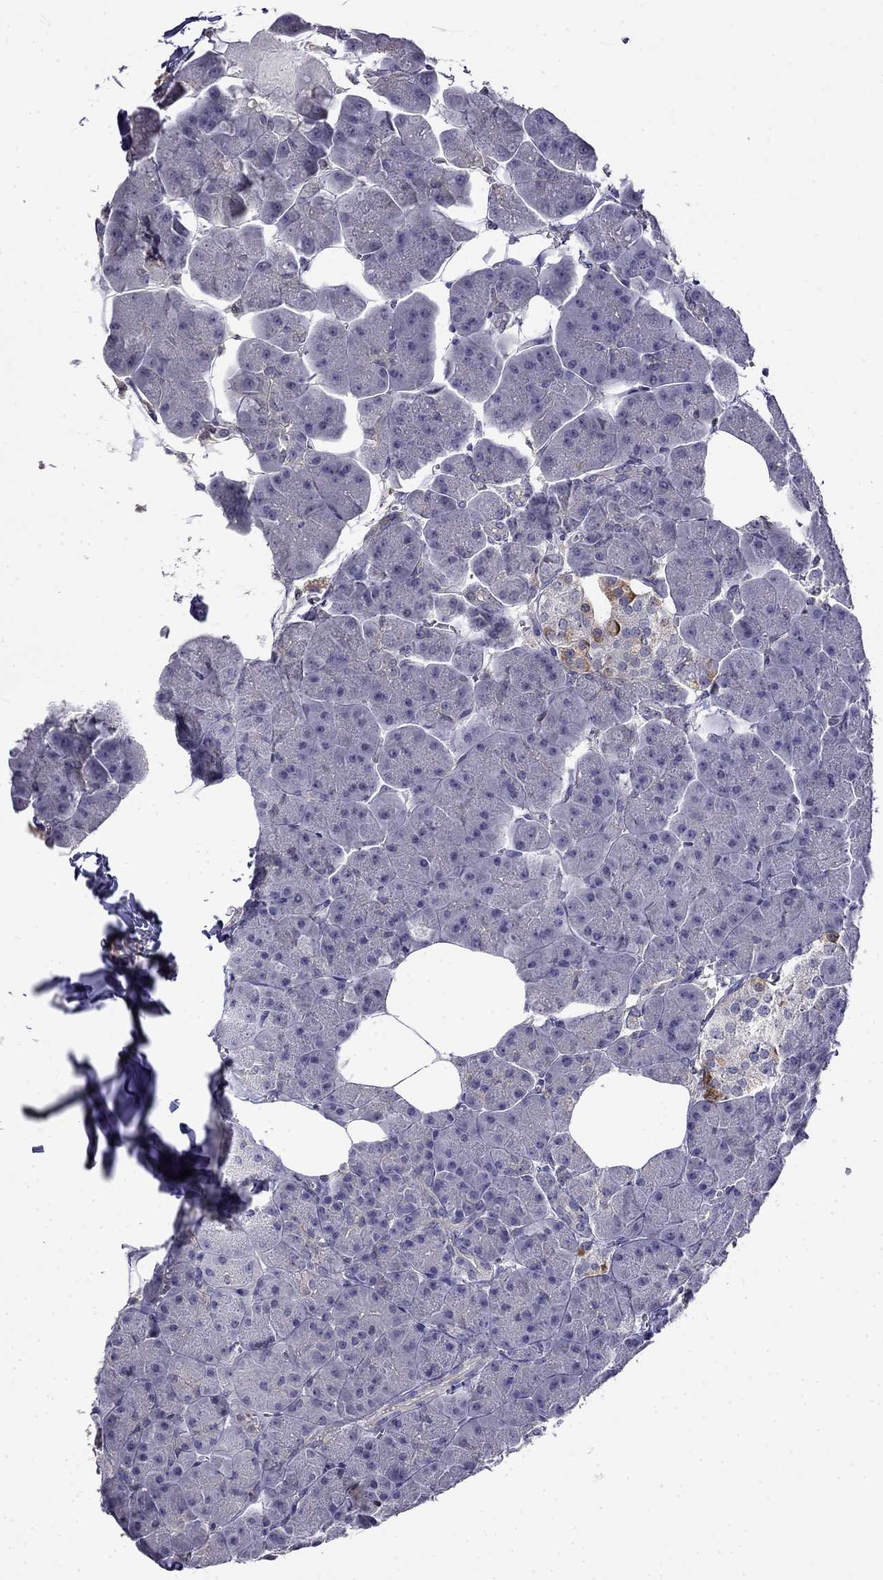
{"staining": {"intensity": "negative", "quantity": "none", "location": "none"}, "tissue": "pancreas", "cell_type": "Exocrine glandular cells", "image_type": "normal", "snomed": [{"axis": "morphology", "description": "Normal tissue, NOS"}, {"axis": "topography", "description": "Adipose tissue"}, {"axis": "topography", "description": "Pancreas"}, {"axis": "topography", "description": "Peripheral nerve tissue"}], "caption": "Immunohistochemistry (IHC) image of normal pancreas: pancreas stained with DAB shows no significant protein expression in exocrine glandular cells. Brightfield microscopy of IHC stained with DAB (3,3'-diaminobenzidine) (brown) and hematoxylin (blue), captured at high magnification.", "gene": "GUCA1B", "patient": {"sex": "female", "age": 58}}